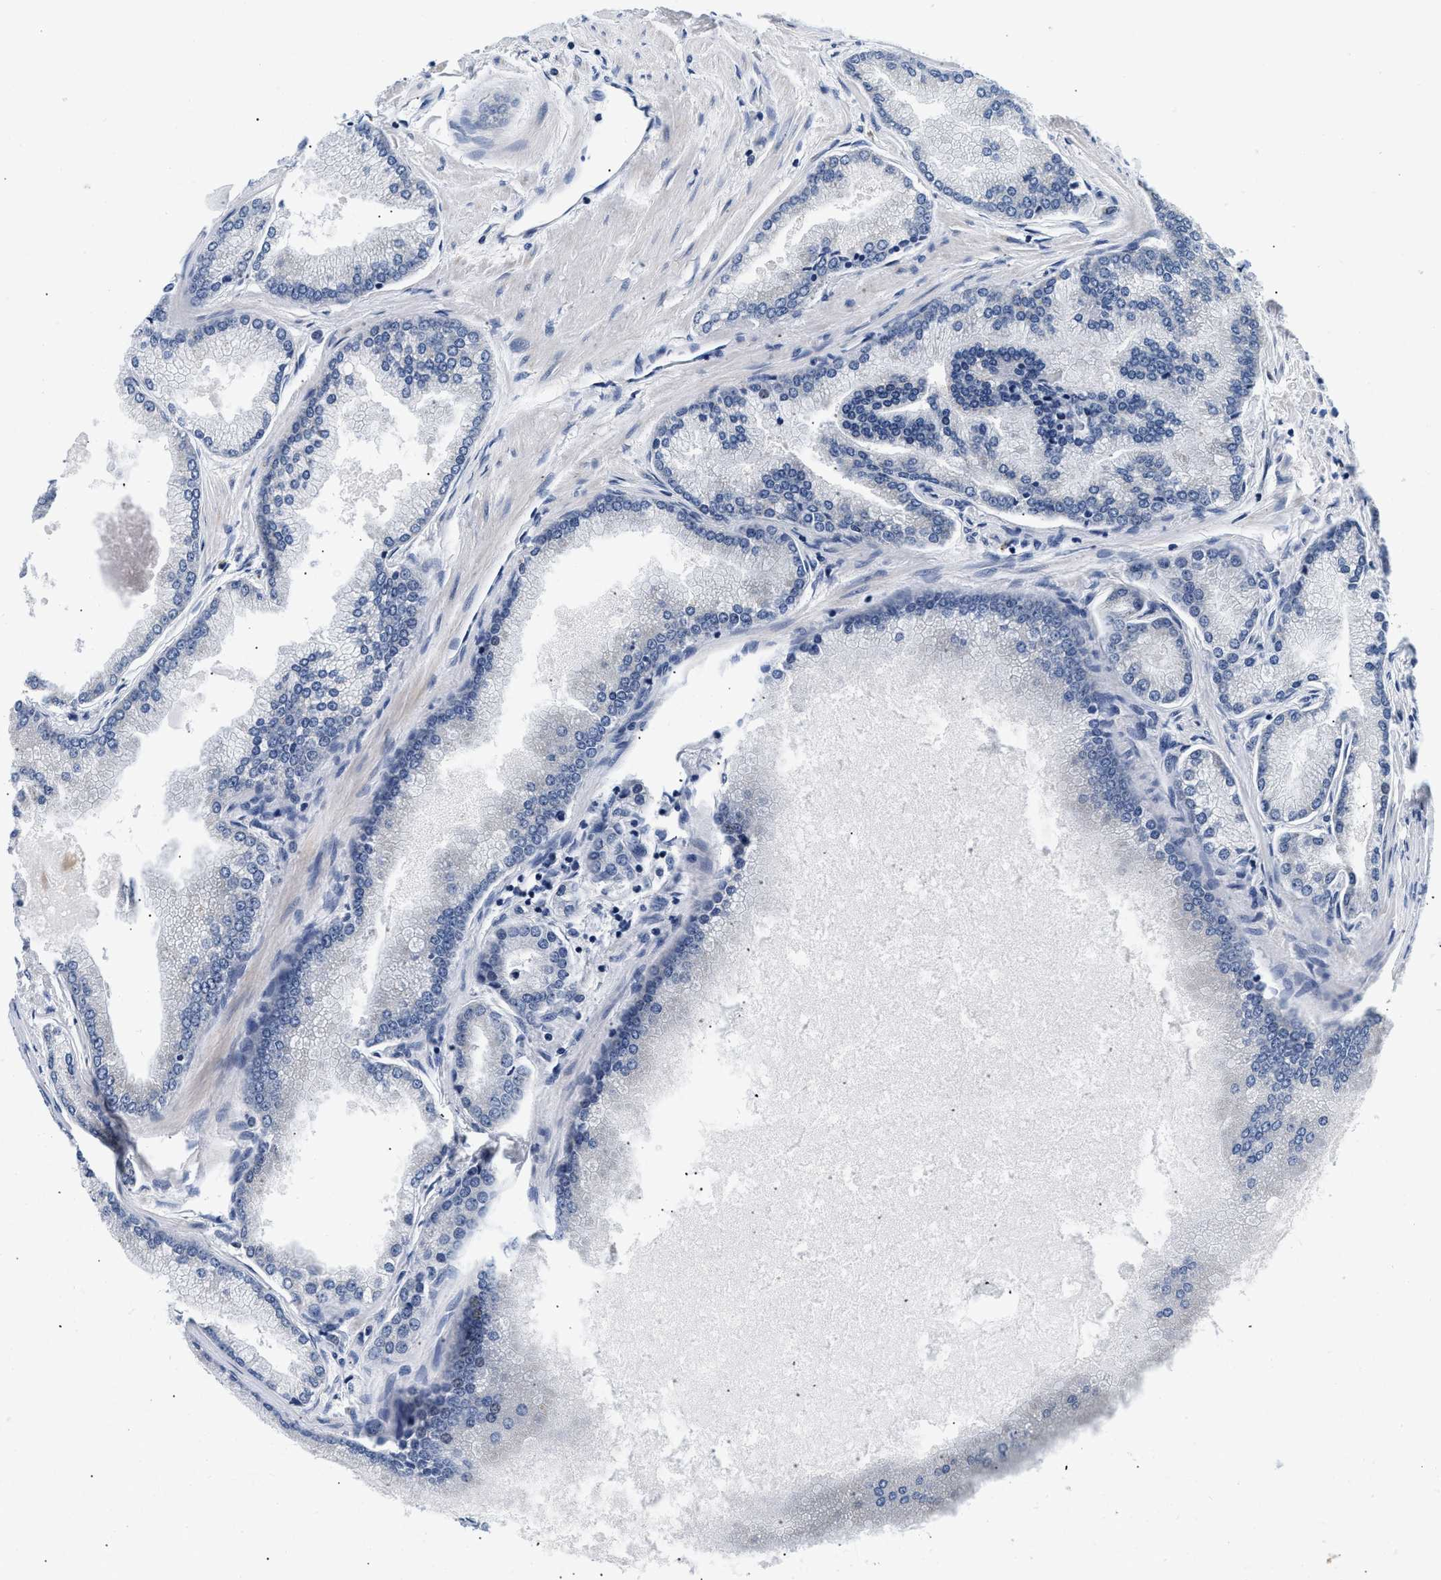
{"staining": {"intensity": "negative", "quantity": "none", "location": "none"}, "tissue": "prostate cancer", "cell_type": "Tumor cells", "image_type": "cancer", "snomed": [{"axis": "morphology", "description": "Adenocarcinoma, High grade"}, {"axis": "topography", "description": "Prostate"}], "caption": "High magnification brightfield microscopy of prostate cancer (adenocarcinoma (high-grade)) stained with DAB (3,3'-diaminobenzidine) (brown) and counterstained with hematoxylin (blue): tumor cells show no significant positivity.", "gene": "PDP1", "patient": {"sex": "male", "age": 61}}